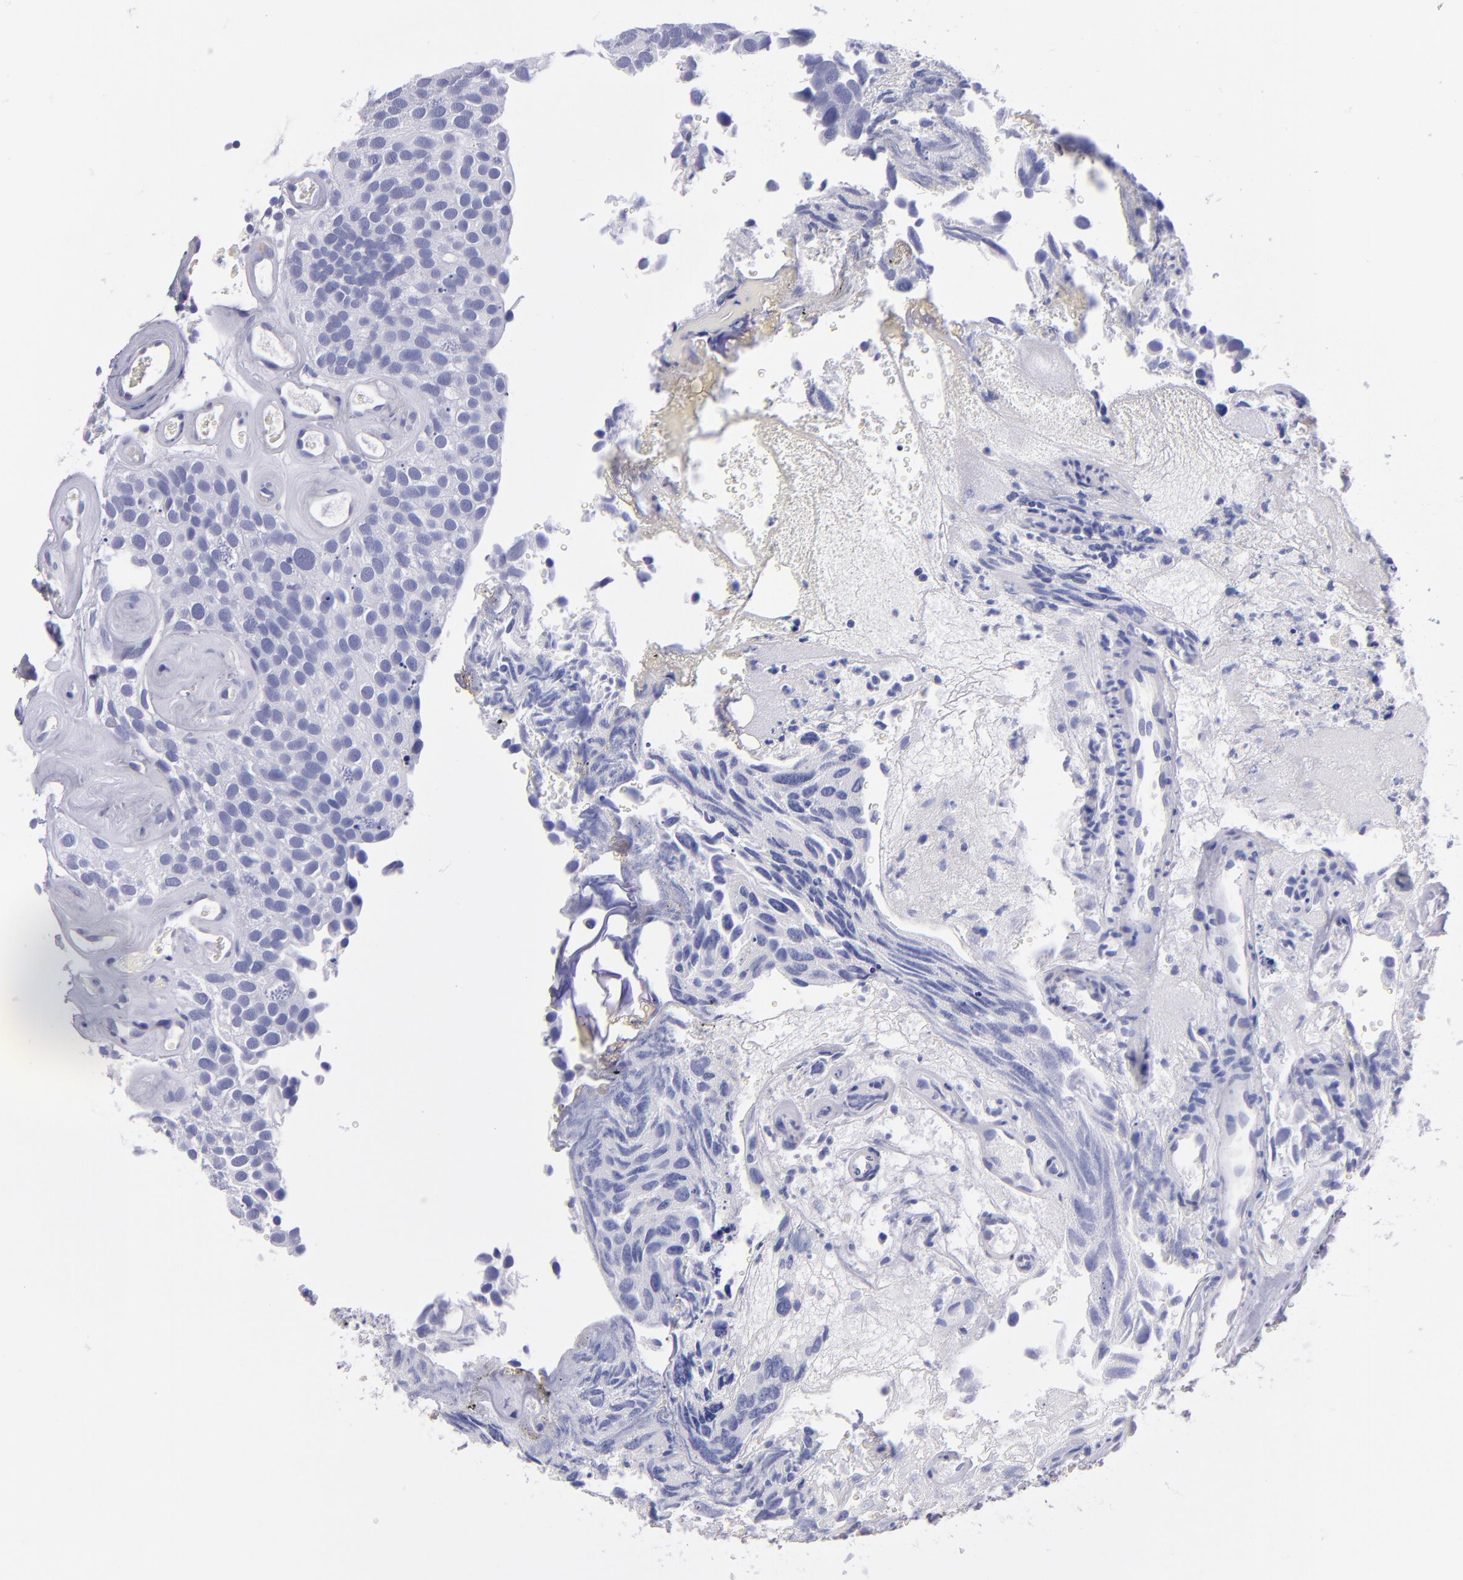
{"staining": {"intensity": "negative", "quantity": "none", "location": "none"}, "tissue": "urothelial cancer", "cell_type": "Tumor cells", "image_type": "cancer", "snomed": [{"axis": "morphology", "description": "Urothelial carcinoma, High grade"}, {"axis": "topography", "description": "Urinary bladder"}], "caption": "High power microscopy image of an IHC micrograph of urothelial carcinoma (high-grade), revealing no significant positivity in tumor cells.", "gene": "TG", "patient": {"sex": "male", "age": 72}}